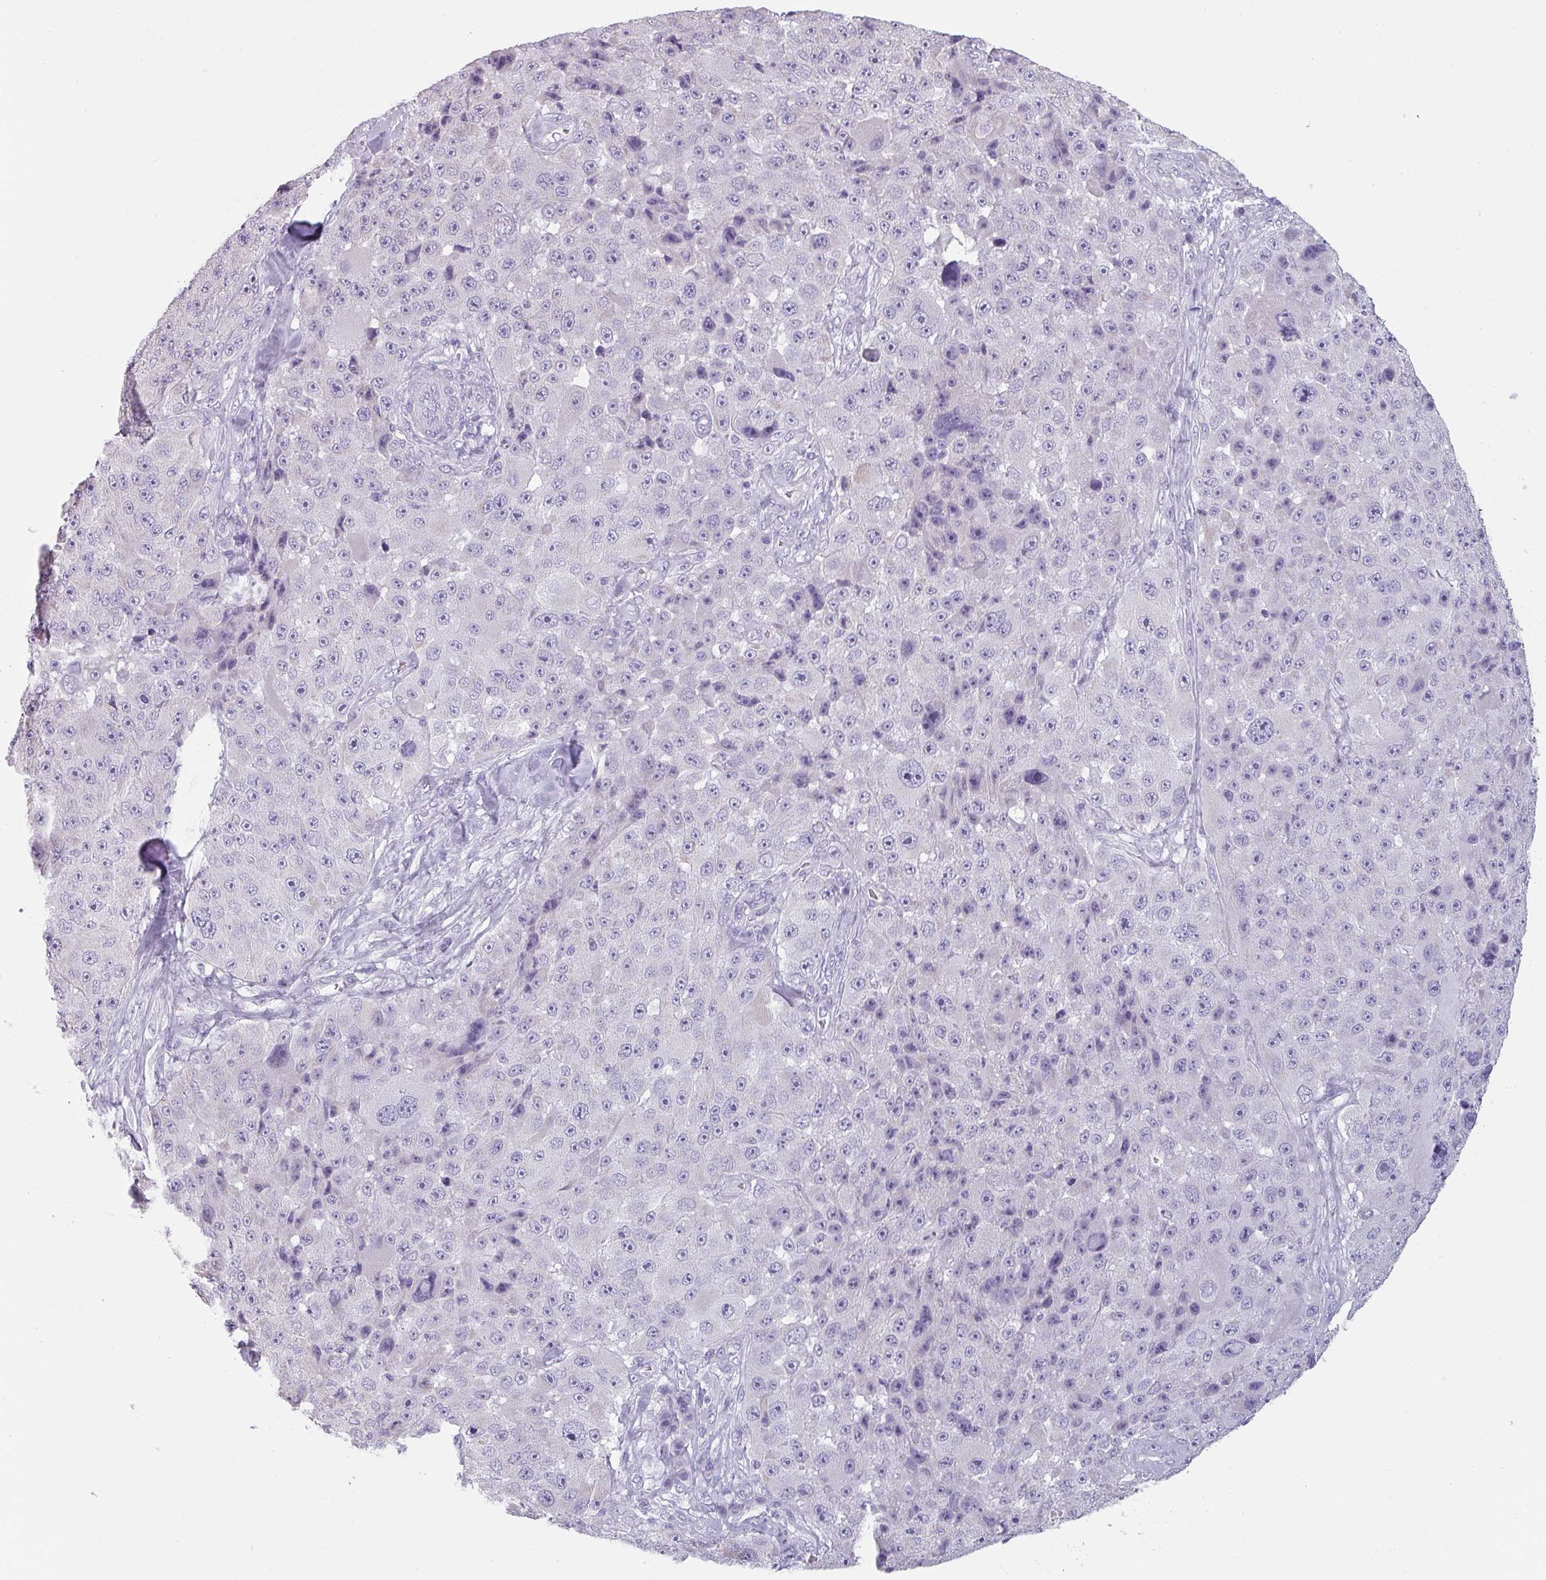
{"staining": {"intensity": "negative", "quantity": "none", "location": "none"}, "tissue": "melanoma", "cell_type": "Tumor cells", "image_type": "cancer", "snomed": [{"axis": "morphology", "description": "Malignant melanoma, Metastatic site"}, {"axis": "topography", "description": "Lymph node"}], "caption": "Histopathology image shows no protein staining in tumor cells of malignant melanoma (metastatic site) tissue.", "gene": "SFTPA1", "patient": {"sex": "male", "age": 62}}